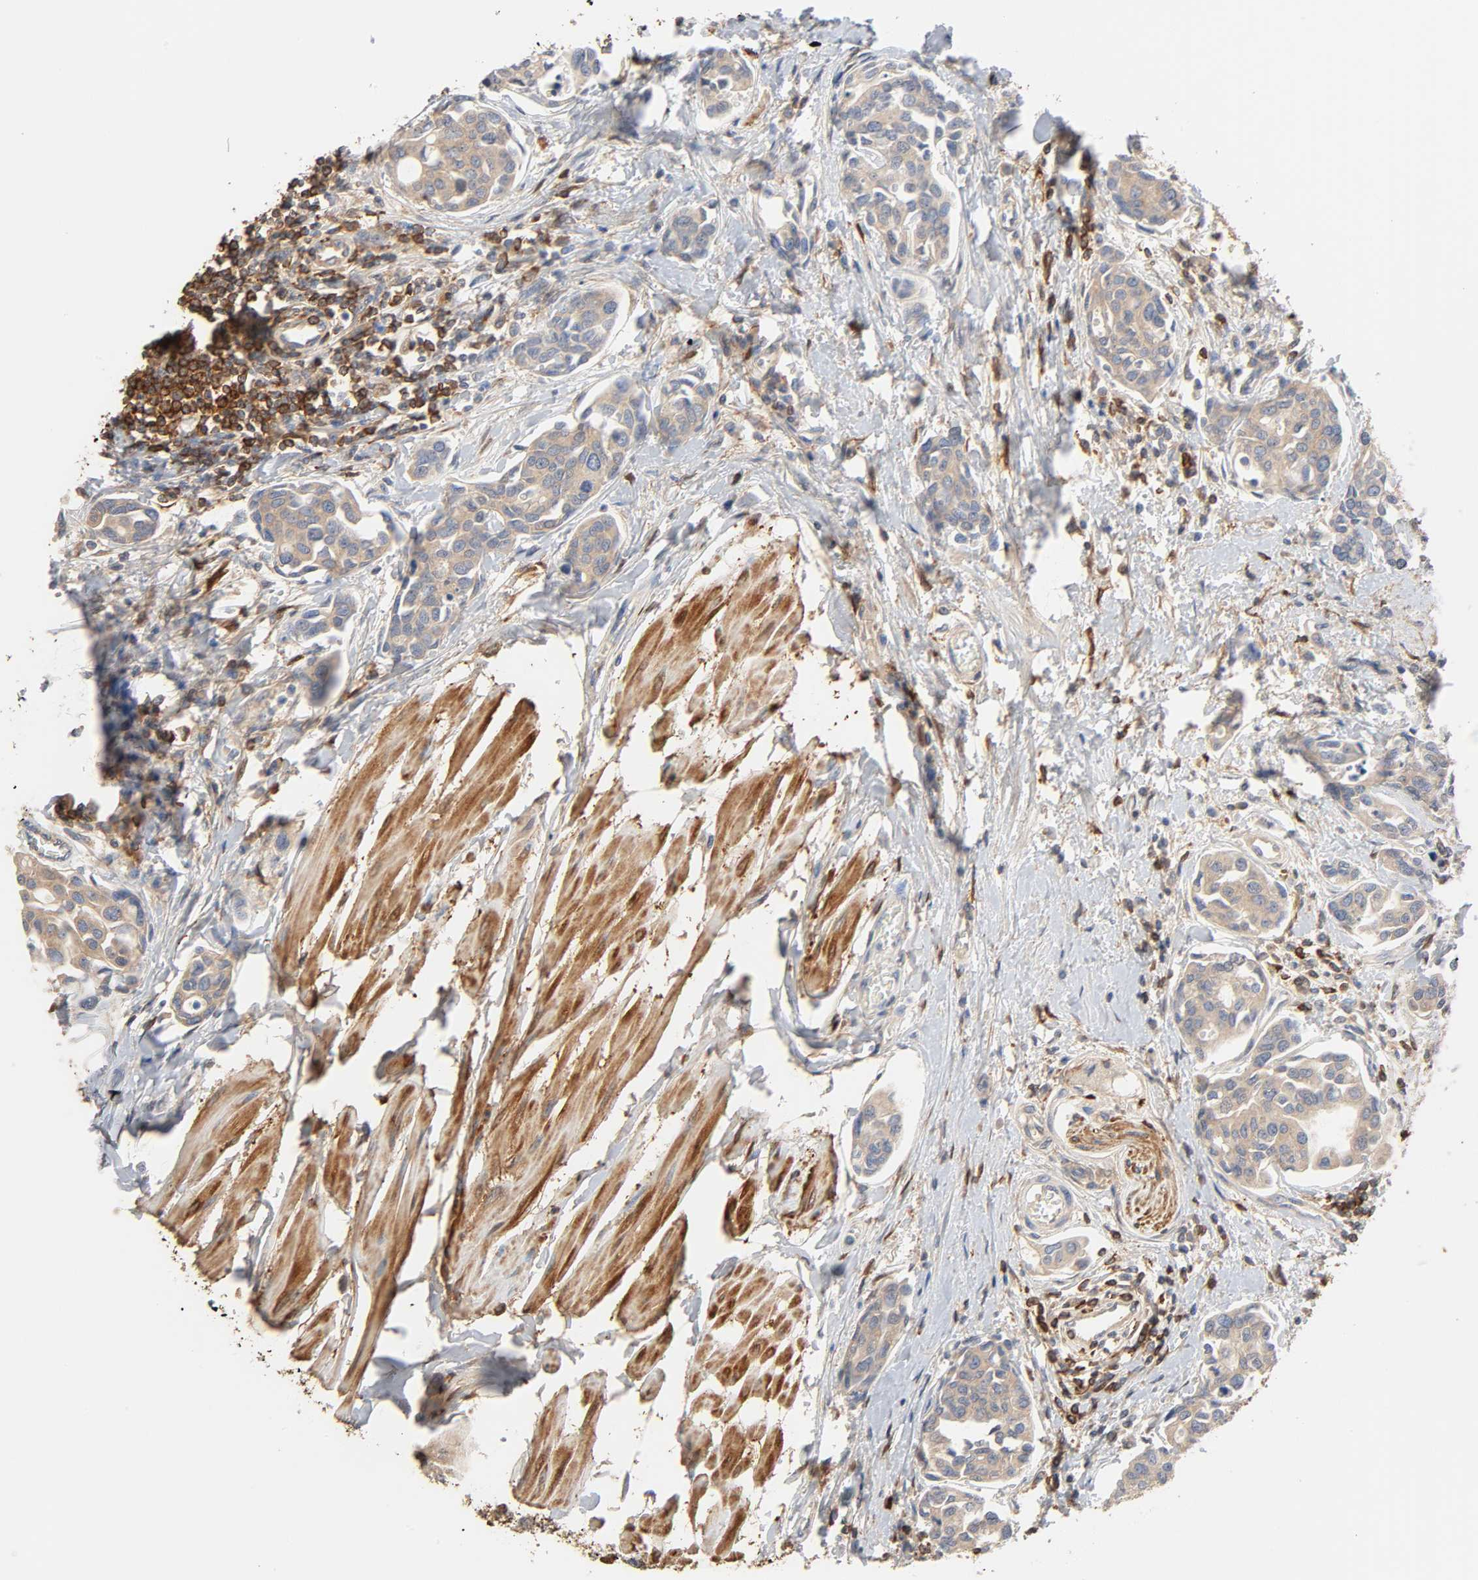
{"staining": {"intensity": "moderate", "quantity": ">75%", "location": "cytoplasmic/membranous"}, "tissue": "urothelial cancer", "cell_type": "Tumor cells", "image_type": "cancer", "snomed": [{"axis": "morphology", "description": "Urothelial carcinoma, High grade"}, {"axis": "topography", "description": "Urinary bladder"}], "caption": "Immunohistochemistry (DAB) staining of human urothelial carcinoma (high-grade) exhibits moderate cytoplasmic/membranous protein staining in about >75% of tumor cells. The staining was performed using DAB (3,3'-diaminobenzidine), with brown indicating positive protein expression. Nuclei are stained blue with hematoxylin.", "gene": "BIN1", "patient": {"sex": "male", "age": 78}}